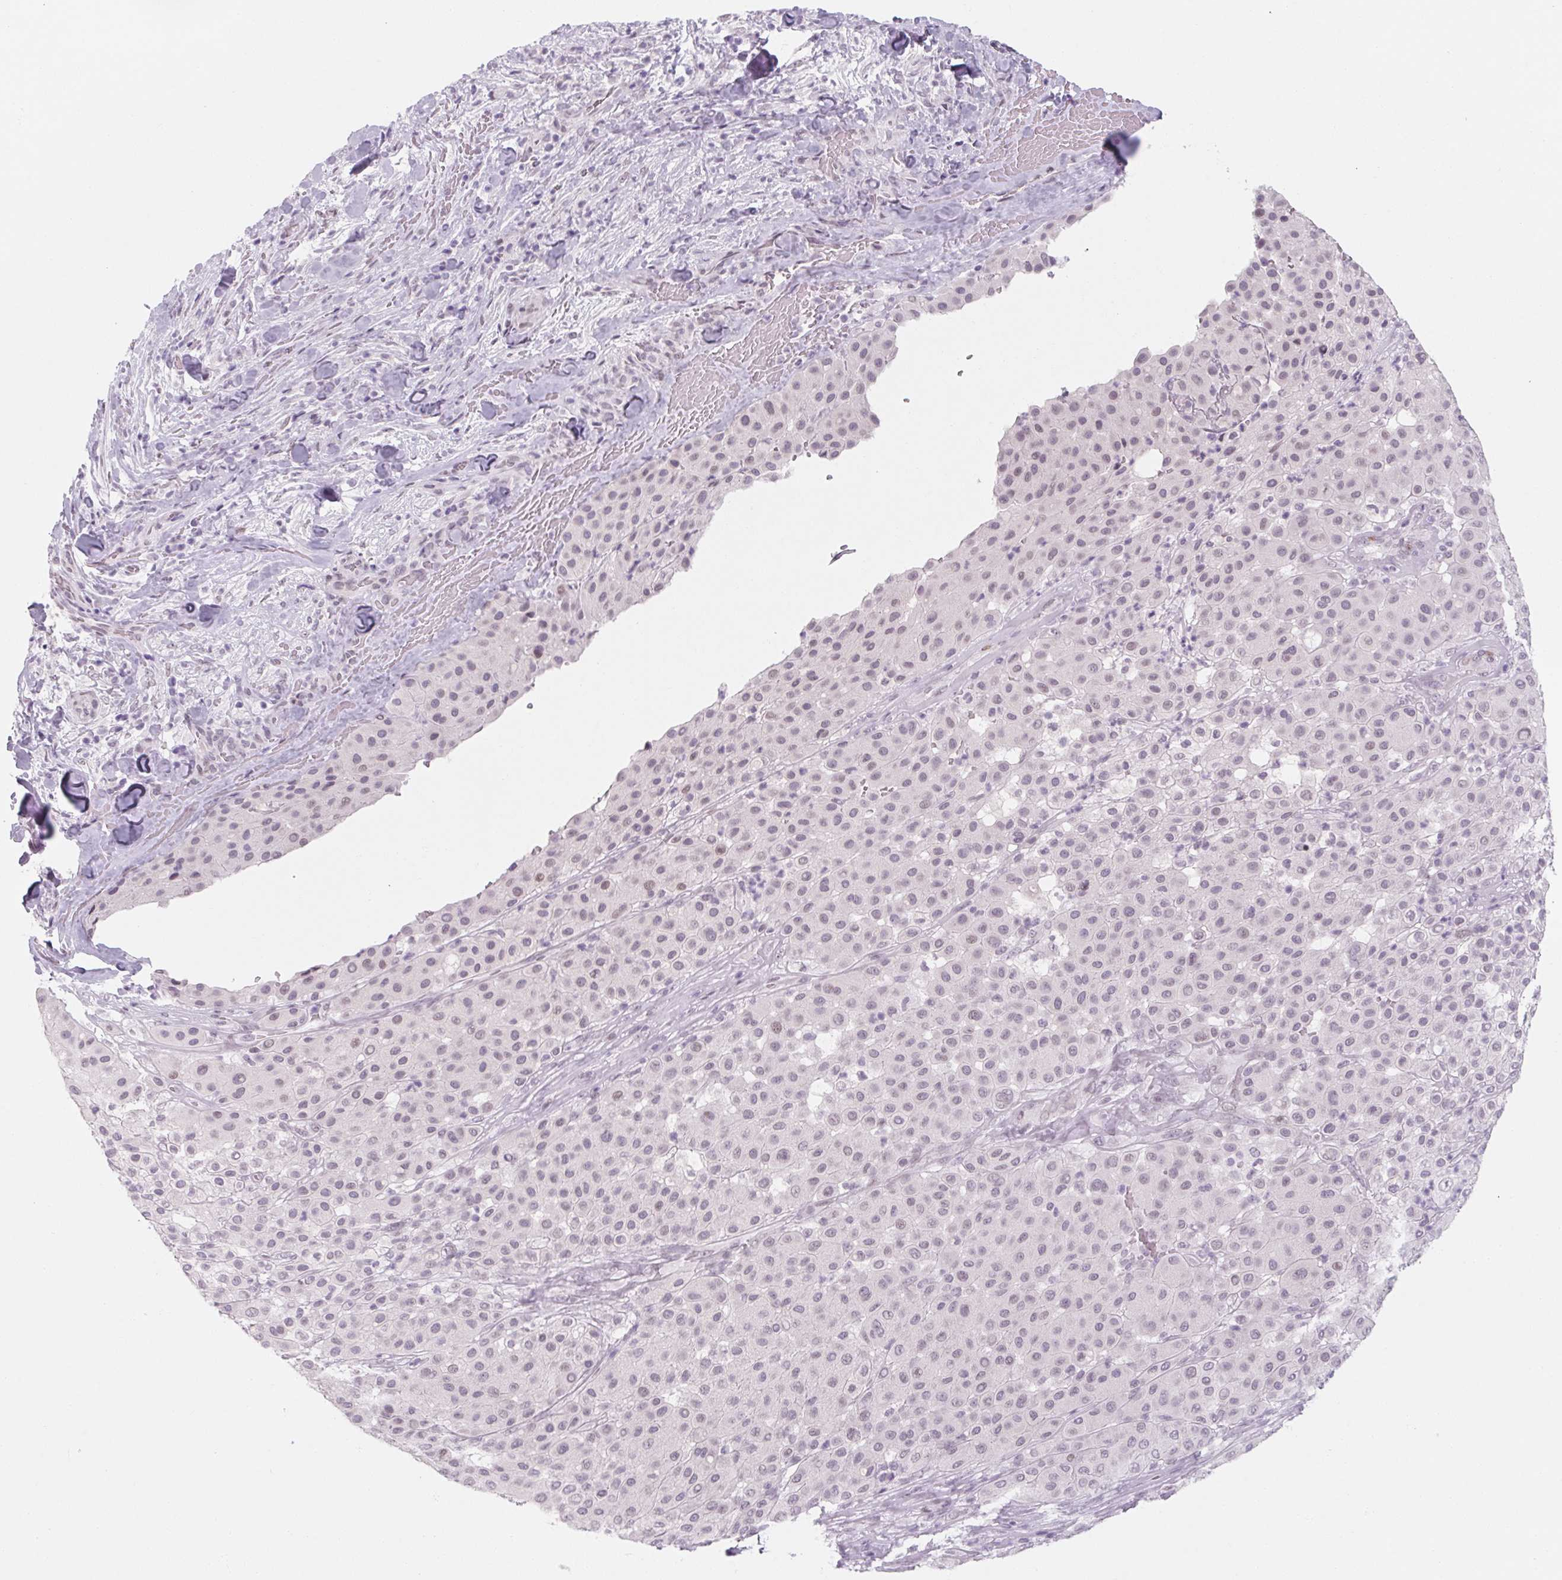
{"staining": {"intensity": "weak", "quantity": "<25%", "location": "nuclear"}, "tissue": "melanoma", "cell_type": "Tumor cells", "image_type": "cancer", "snomed": [{"axis": "morphology", "description": "Malignant melanoma, Metastatic site"}, {"axis": "topography", "description": "Smooth muscle"}], "caption": "High power microscopy image of an immunohistochemistry histopathology image of melanoma, revealing no significant staining in tumor cells.", "gene": "KCNQ2", "patient": {"sex": "male", "age": 41}}